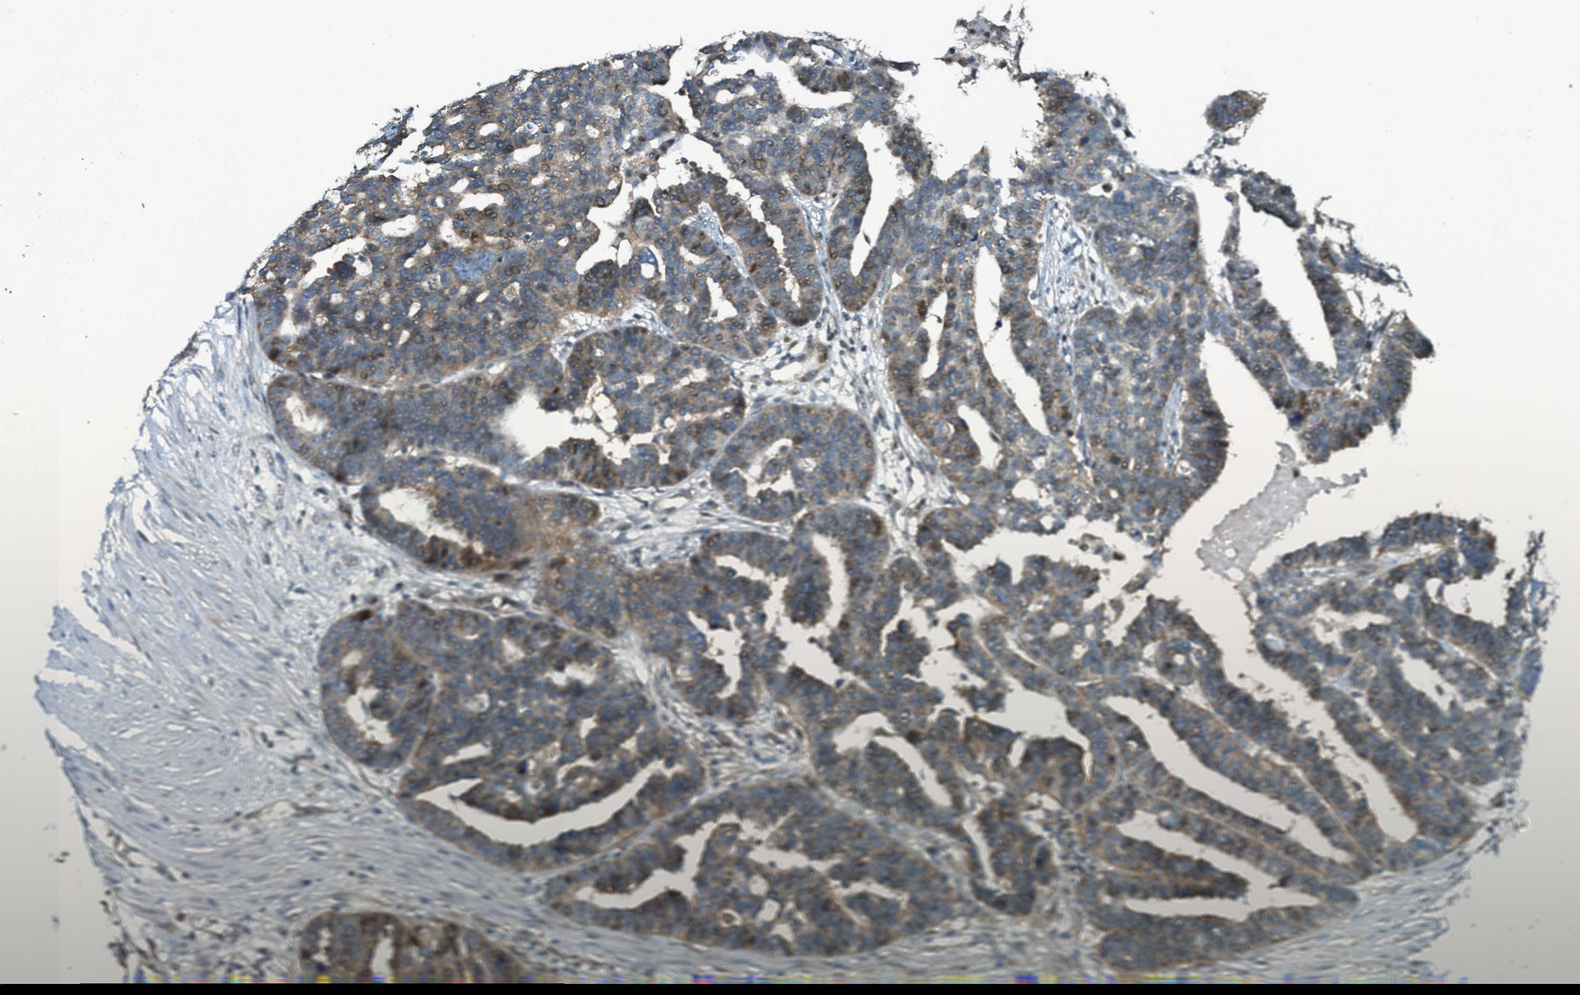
{"staining": {"intensity": "weak", "quantity": "25%-75%", "location": "cytoplasmic/membranous"}, "tissue": "ovarian cancer", "cell_type": "Tumor cells", "image_type": "cancer", "snomed": [{"axis": "morphology", "description": "Cystadenocarcinoma, serous, NOS"}, {"axis": "topography", "description": "Ovary"}], "caption": "Protein analysis of serous cystadenocarcinoma (ovarian) tissue displays weak cytoplasmic/membranous staining in about 25%-75% of tumor cells.", "gene": "CCDC186", "patient": {"sex": "female", "age": 59}}